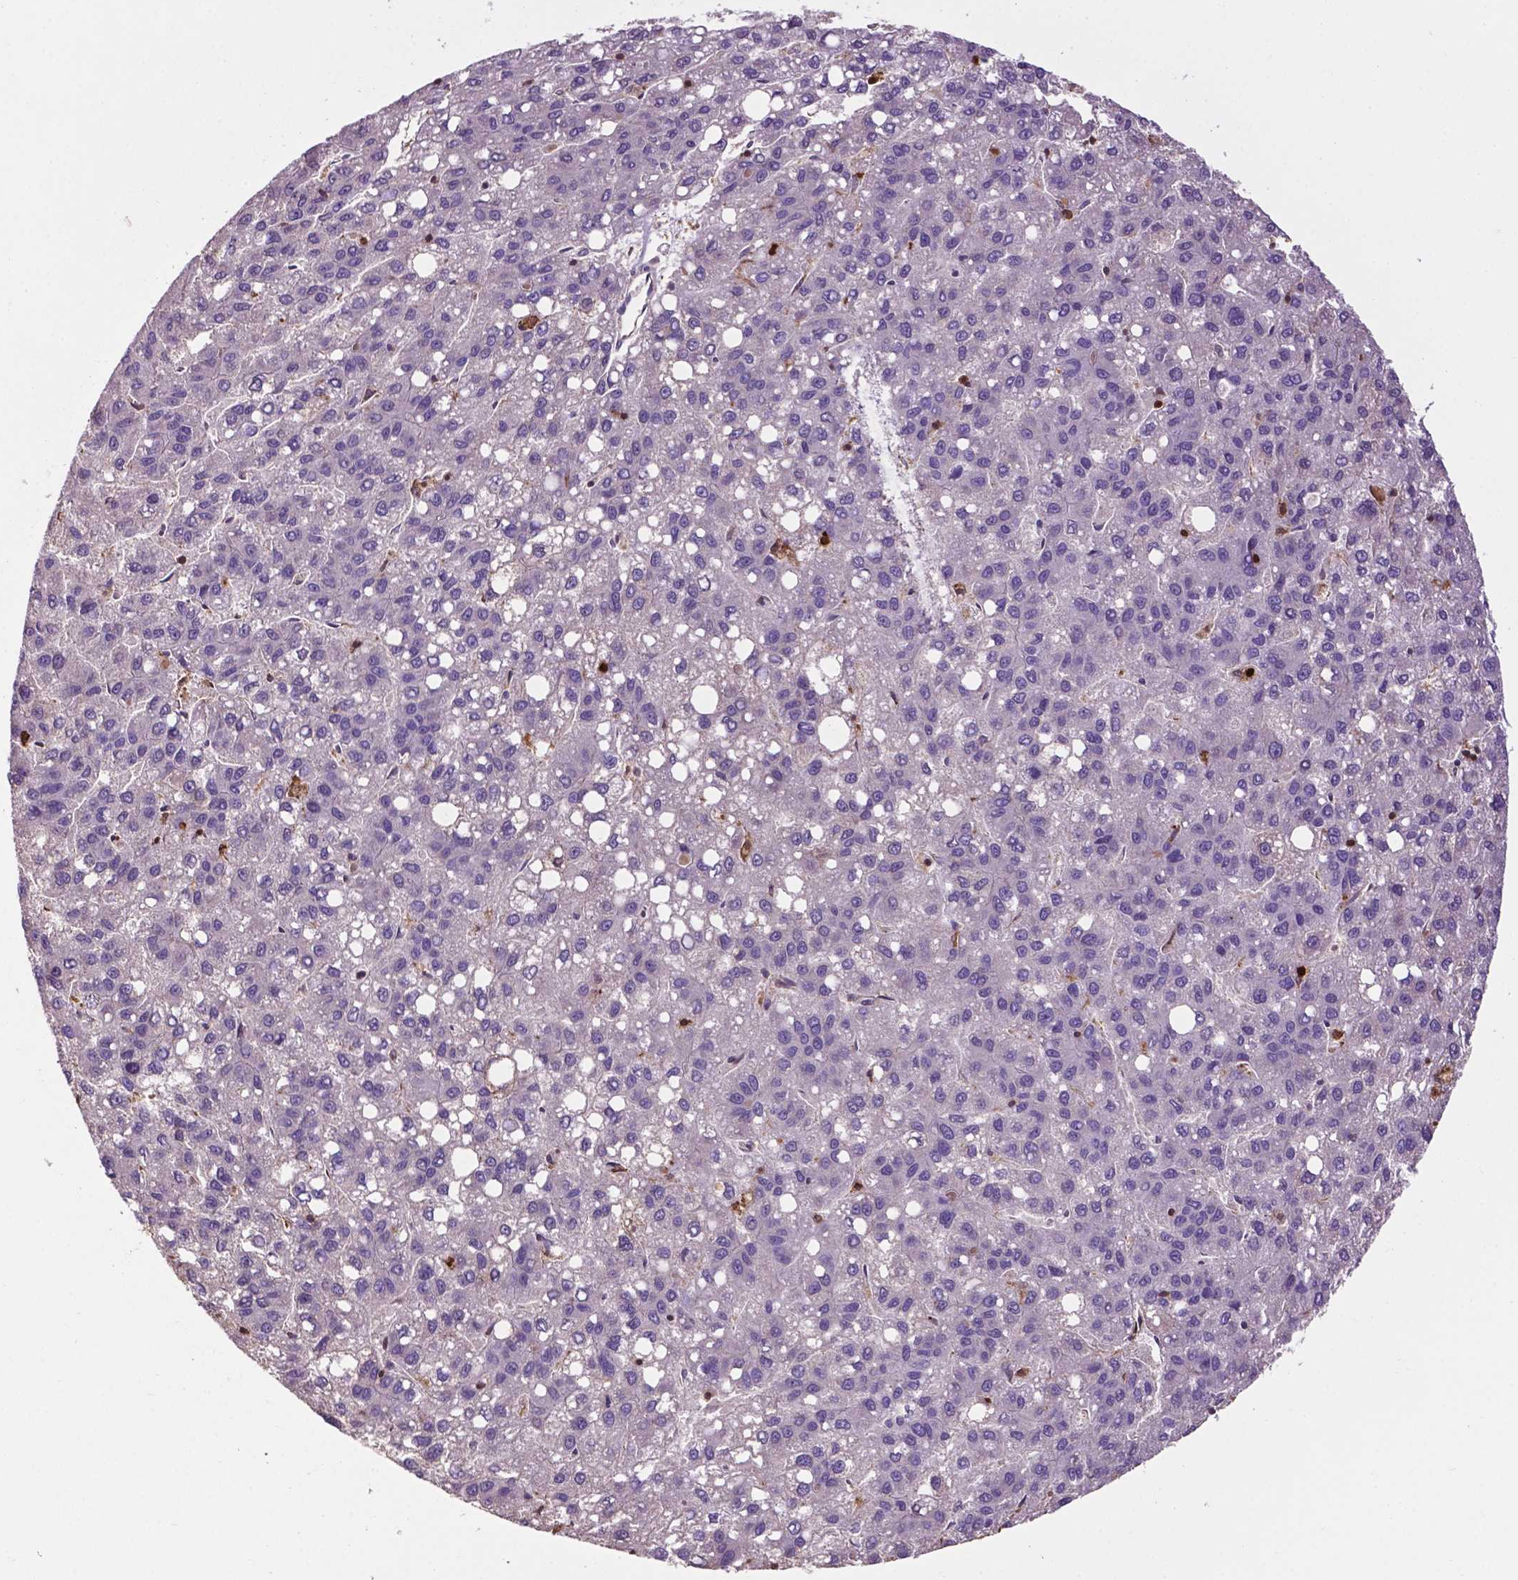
{"staining": {"intensity": "negative", "quantity": "none", "location": "none"}, "tissue": "liver cancer", "cell_type": "Tumor cells", "image_type": "cancer", "snomed": [{"axis": "morphology", "description": "Carcinoma, Hepatocellular, NOS"}, {"axis": "topography", "description": "Liver"}], "caption": "DAB immunohistochemical staining of liver cancer reveals no significant staining in tumor cells.", "gene": "SMAD3", "patient": {"sex": "female", "age": 82}}